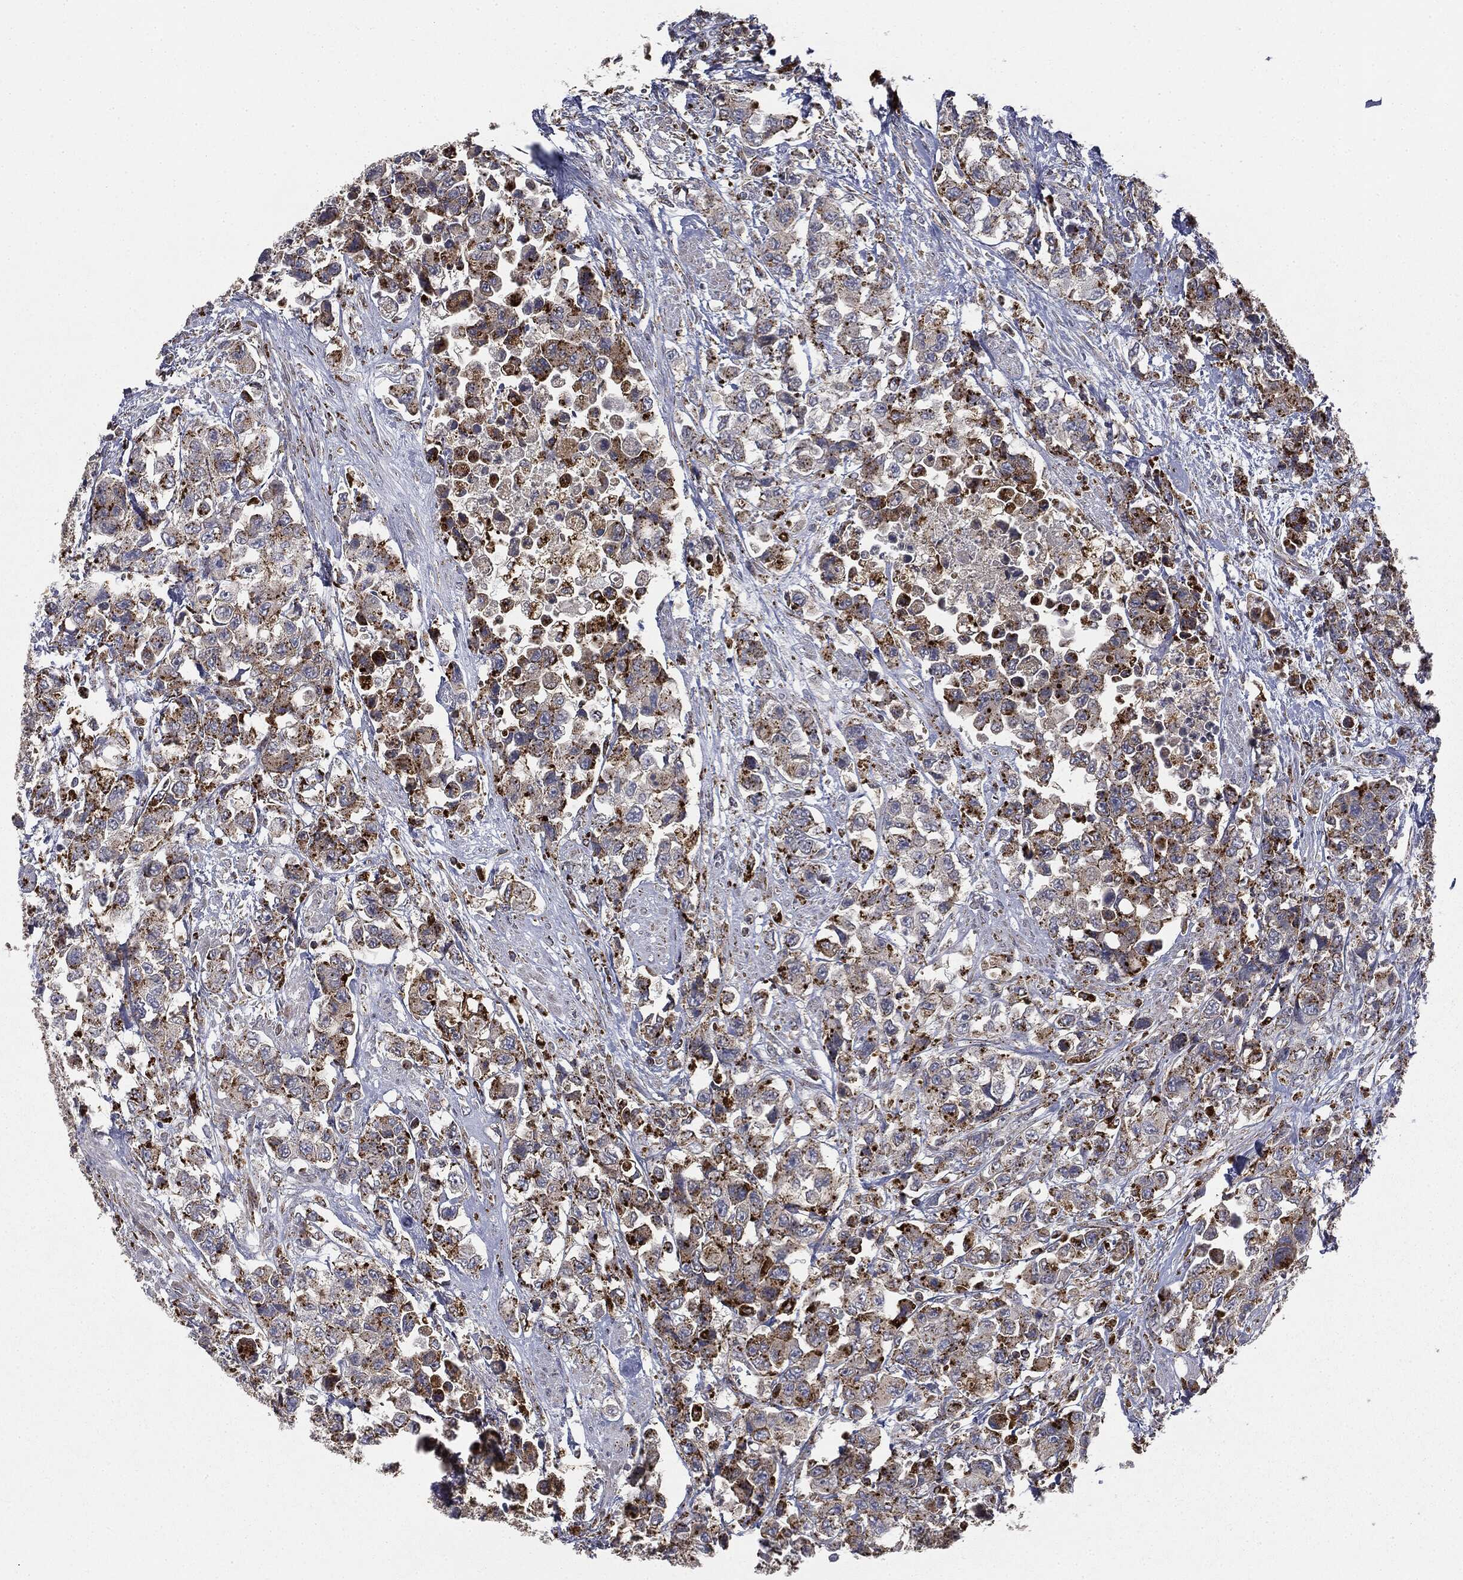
{"staining": {"intensity": "strong", "quantity": "25%-75%", "location": "cytoplasmic/membranous"}, "tissue": "urothelial cancer", "cell_type": "Tumor cells", "image_type": "cancer", "snomed": [{"axis": "morphology", "description": "Urothelial carcinoma, High grade"}, {"axis": "topography", "description": "Urinary bladder"}], "caption": "Protein staining by IHC reveals strong cytoplasmic/membranous positivity in about 25%-75% of tumor cells in urothelial carcinoma (high-grade).", "gene": "CTSA", "patient": {"sex": "female", "age": 78}}